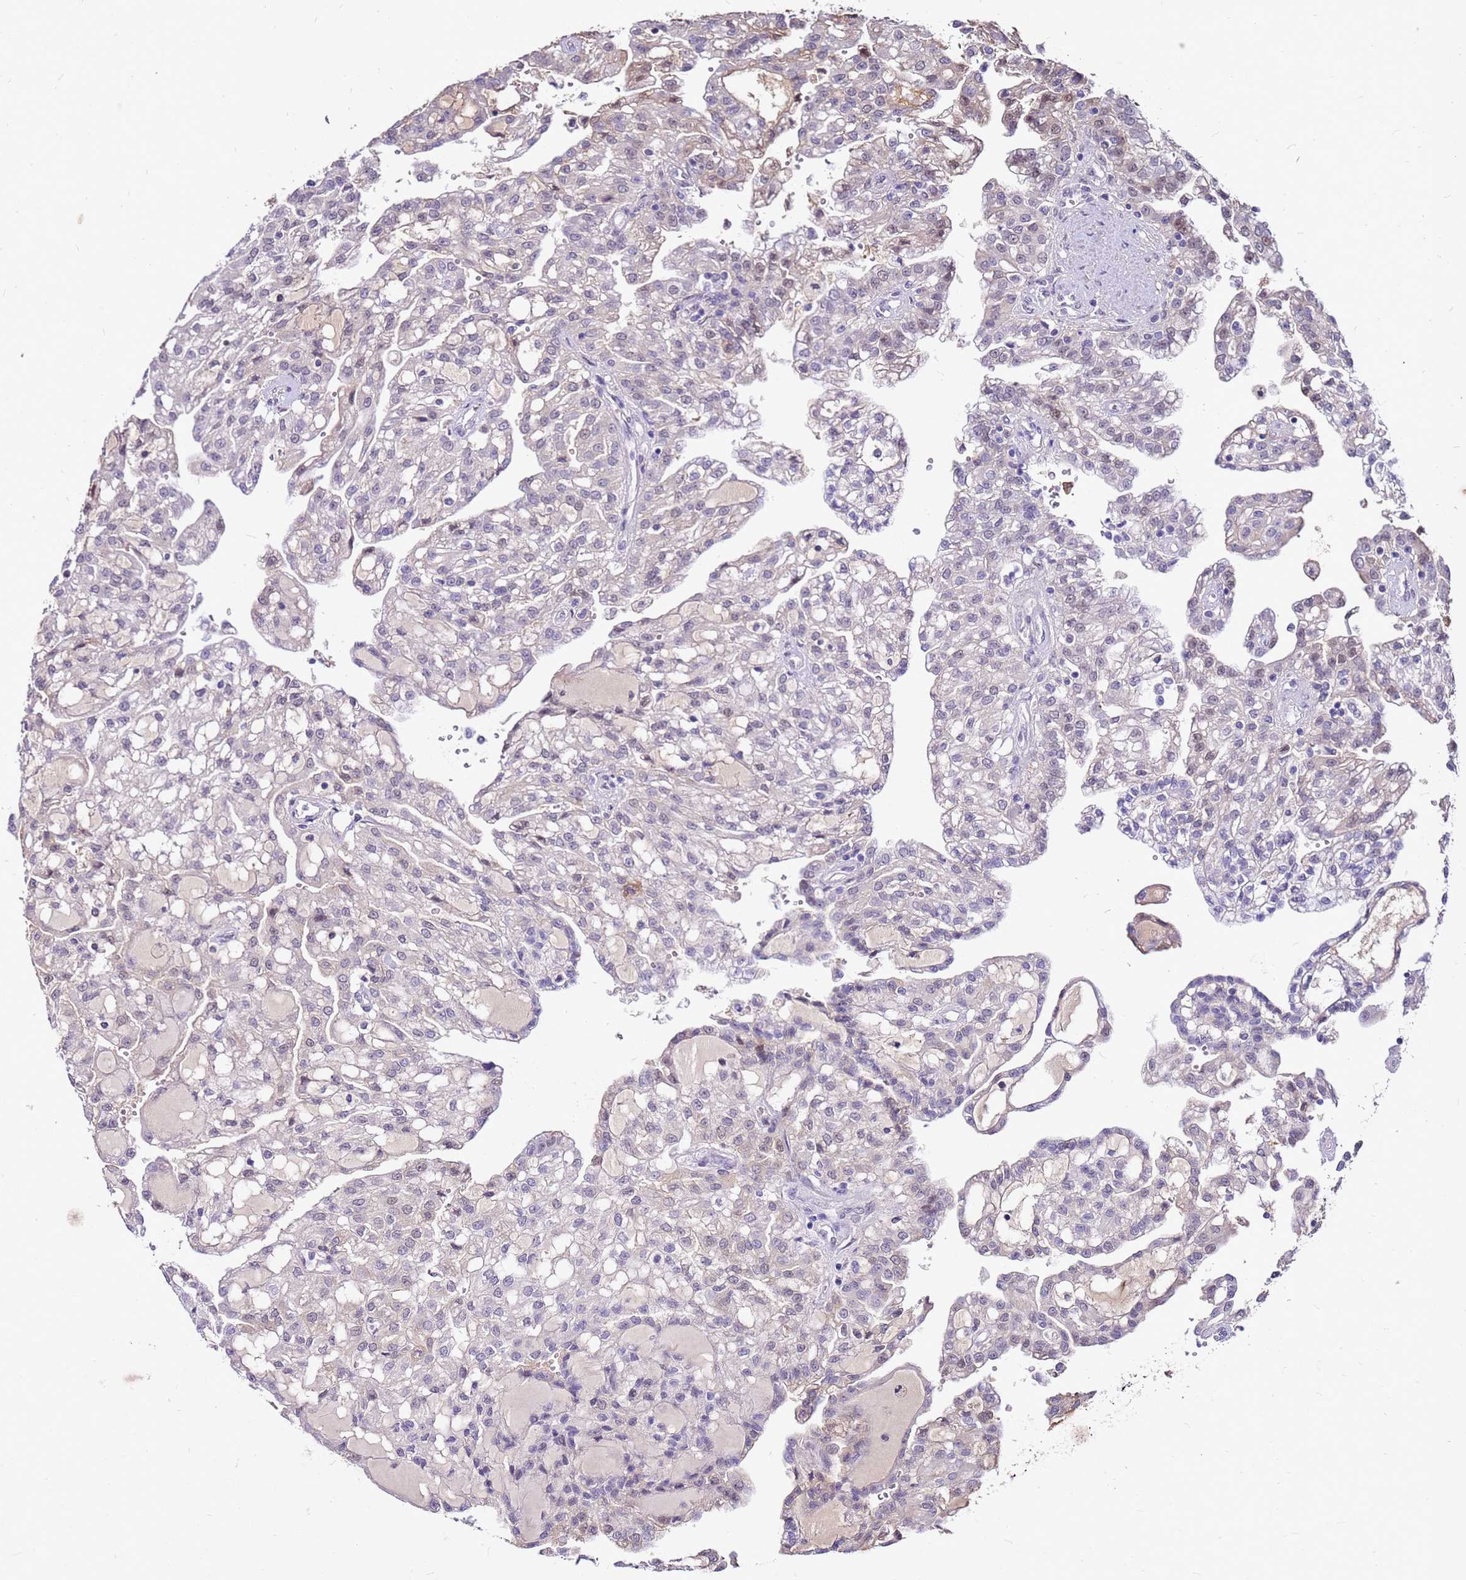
{"staining": {"intensity": "negative", "quantity": "none", "location": "none"}, "tissue": "renal cancer", "cell_type": "Tumor cells", "image_type": "cancer", "snomed": [{"axis": "morphology", "description": "Adenocarcinoma, NOS"}, {"axis": "topography", "description": "Kidney"}], "caption": "Immunohistochemical staining of human adenocarcinoma (renal) exhibits no significant positivity in tumor cells.", "gene": "ALDH1A3", "patient": {"sex": "male", "age": 63}}